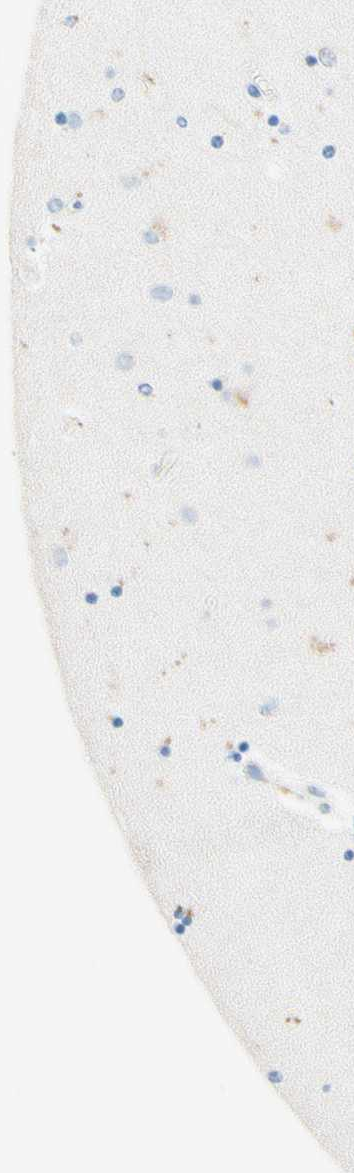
{"staining": {"intensity": "negative", "quantity": "none", "location": "none"}, "tissue": "hippocampus", "cell_type": "Glial cells", "image_type": "normal", "snomed": [{"axis": "morphology", "description": "Normal tissue, NOS"}, {"axis": "topography", "description": "Hippocampus"}], "caption": "High magnification brightfield microscopy of unremarkable hippocampus stained with DAB (3,3'-diaminobenzidine) (brown) and counterstained with hematoxylin (blue): glial cells show no significant positivity.", "gene": "SLC46A1", "patient": {"sex": "female", "age": 54}}